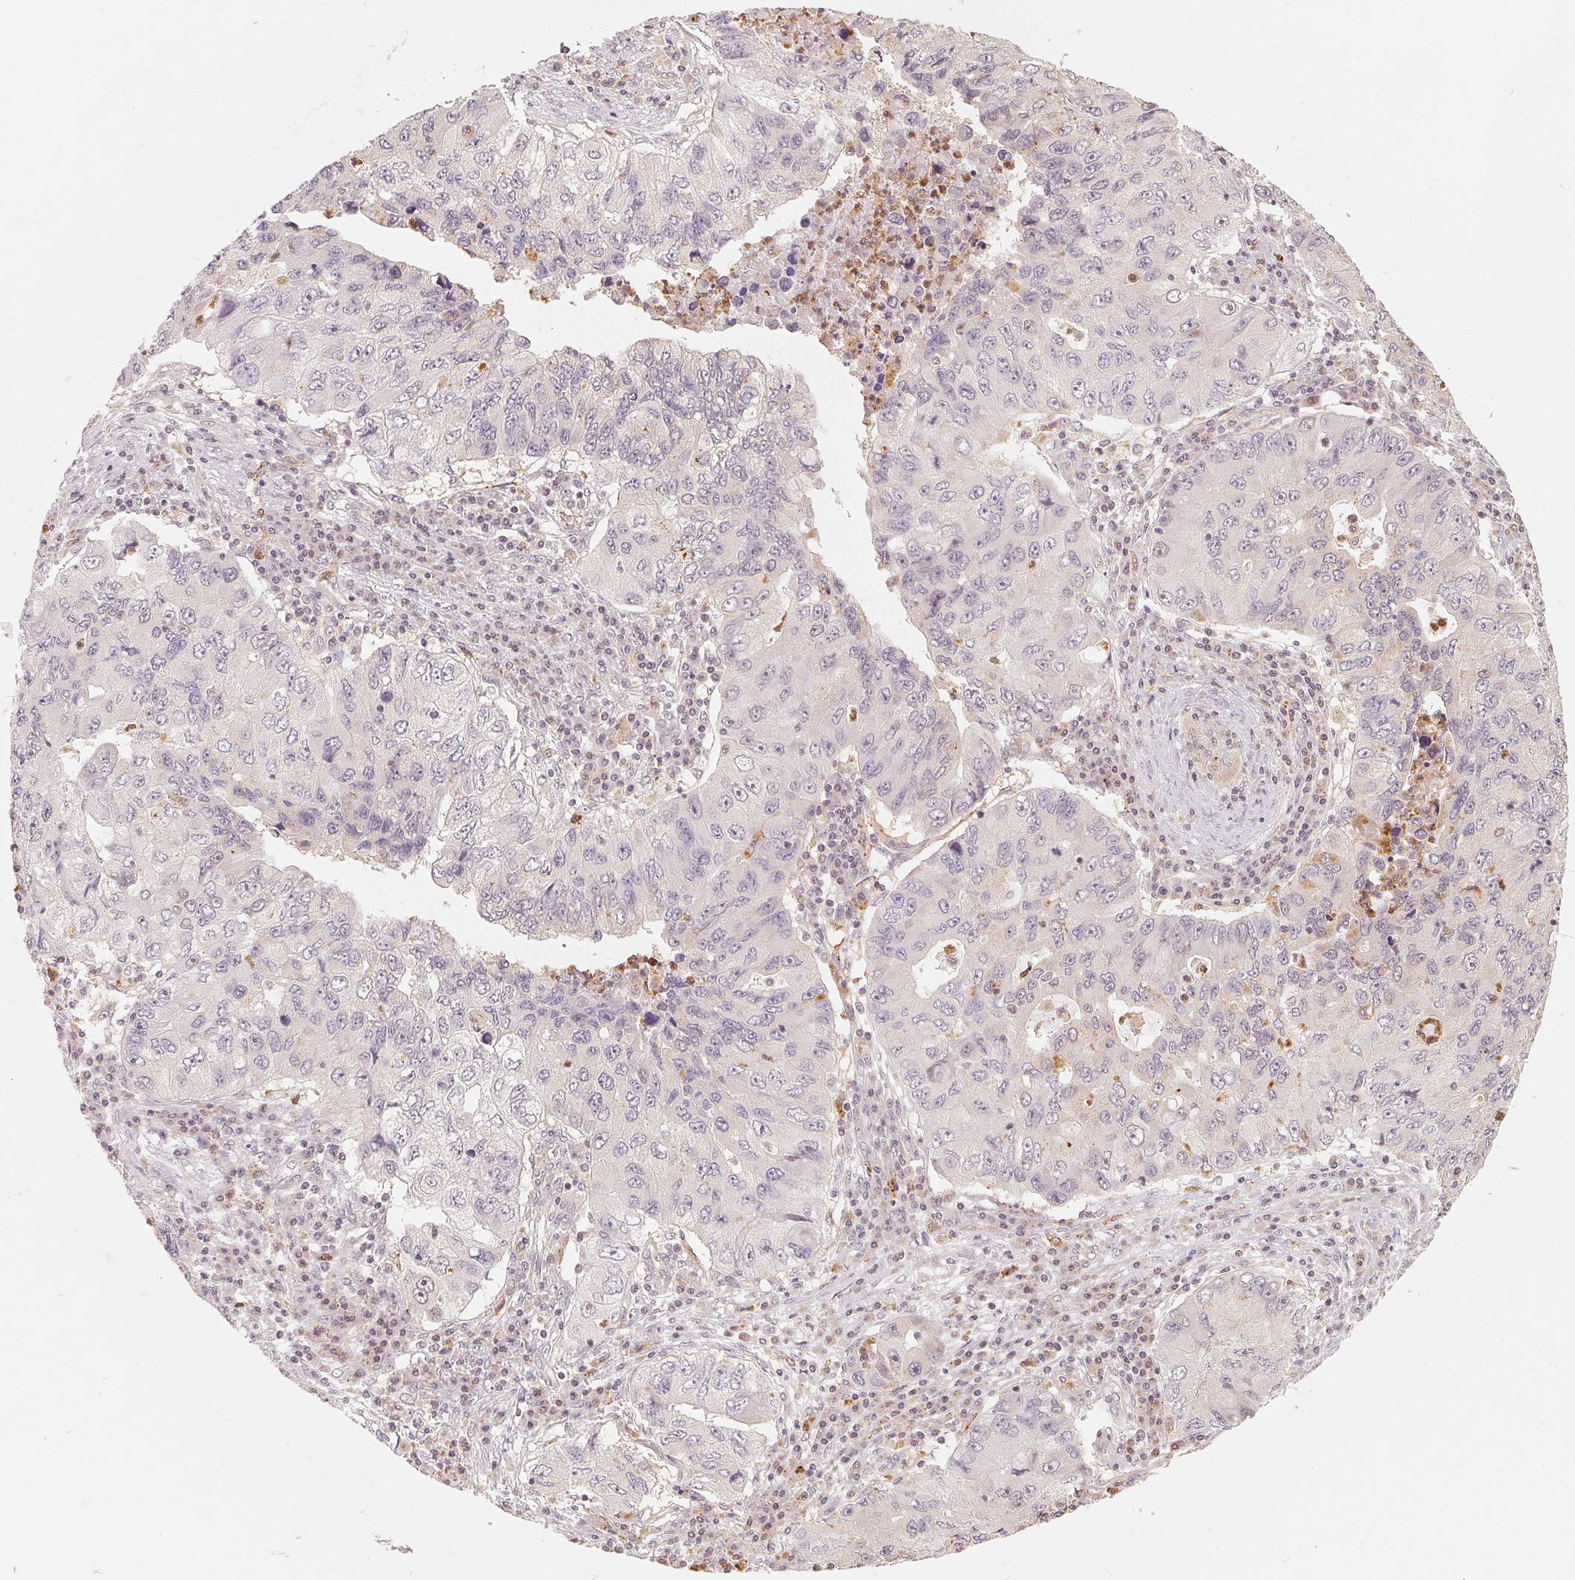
{"staining": {"intensity": "negative", "quantity": "none", "location": "none"}, "tissue": "lung cancer", "cell_type": "Tumor cells", "image_type": "cancer", "snomed": [{"axis": "morphology", "description": "Adenocarcinoma, NOS"}, {"axis": "morphology", "description": "Adenocarcinoma, metastatic, NOS"}, {"axis": "topography", "description": "Lymph node"}, {"axis": "topography", "description": "Lung"}], "caption": "Immunohistochemistry histopathology image of adenocarcinoma (lung) stained for a protein (brown), which exhibits no expression in tumor cells.", "gene": "GUSB", "patient": {"sex": "female", "age": 54}}